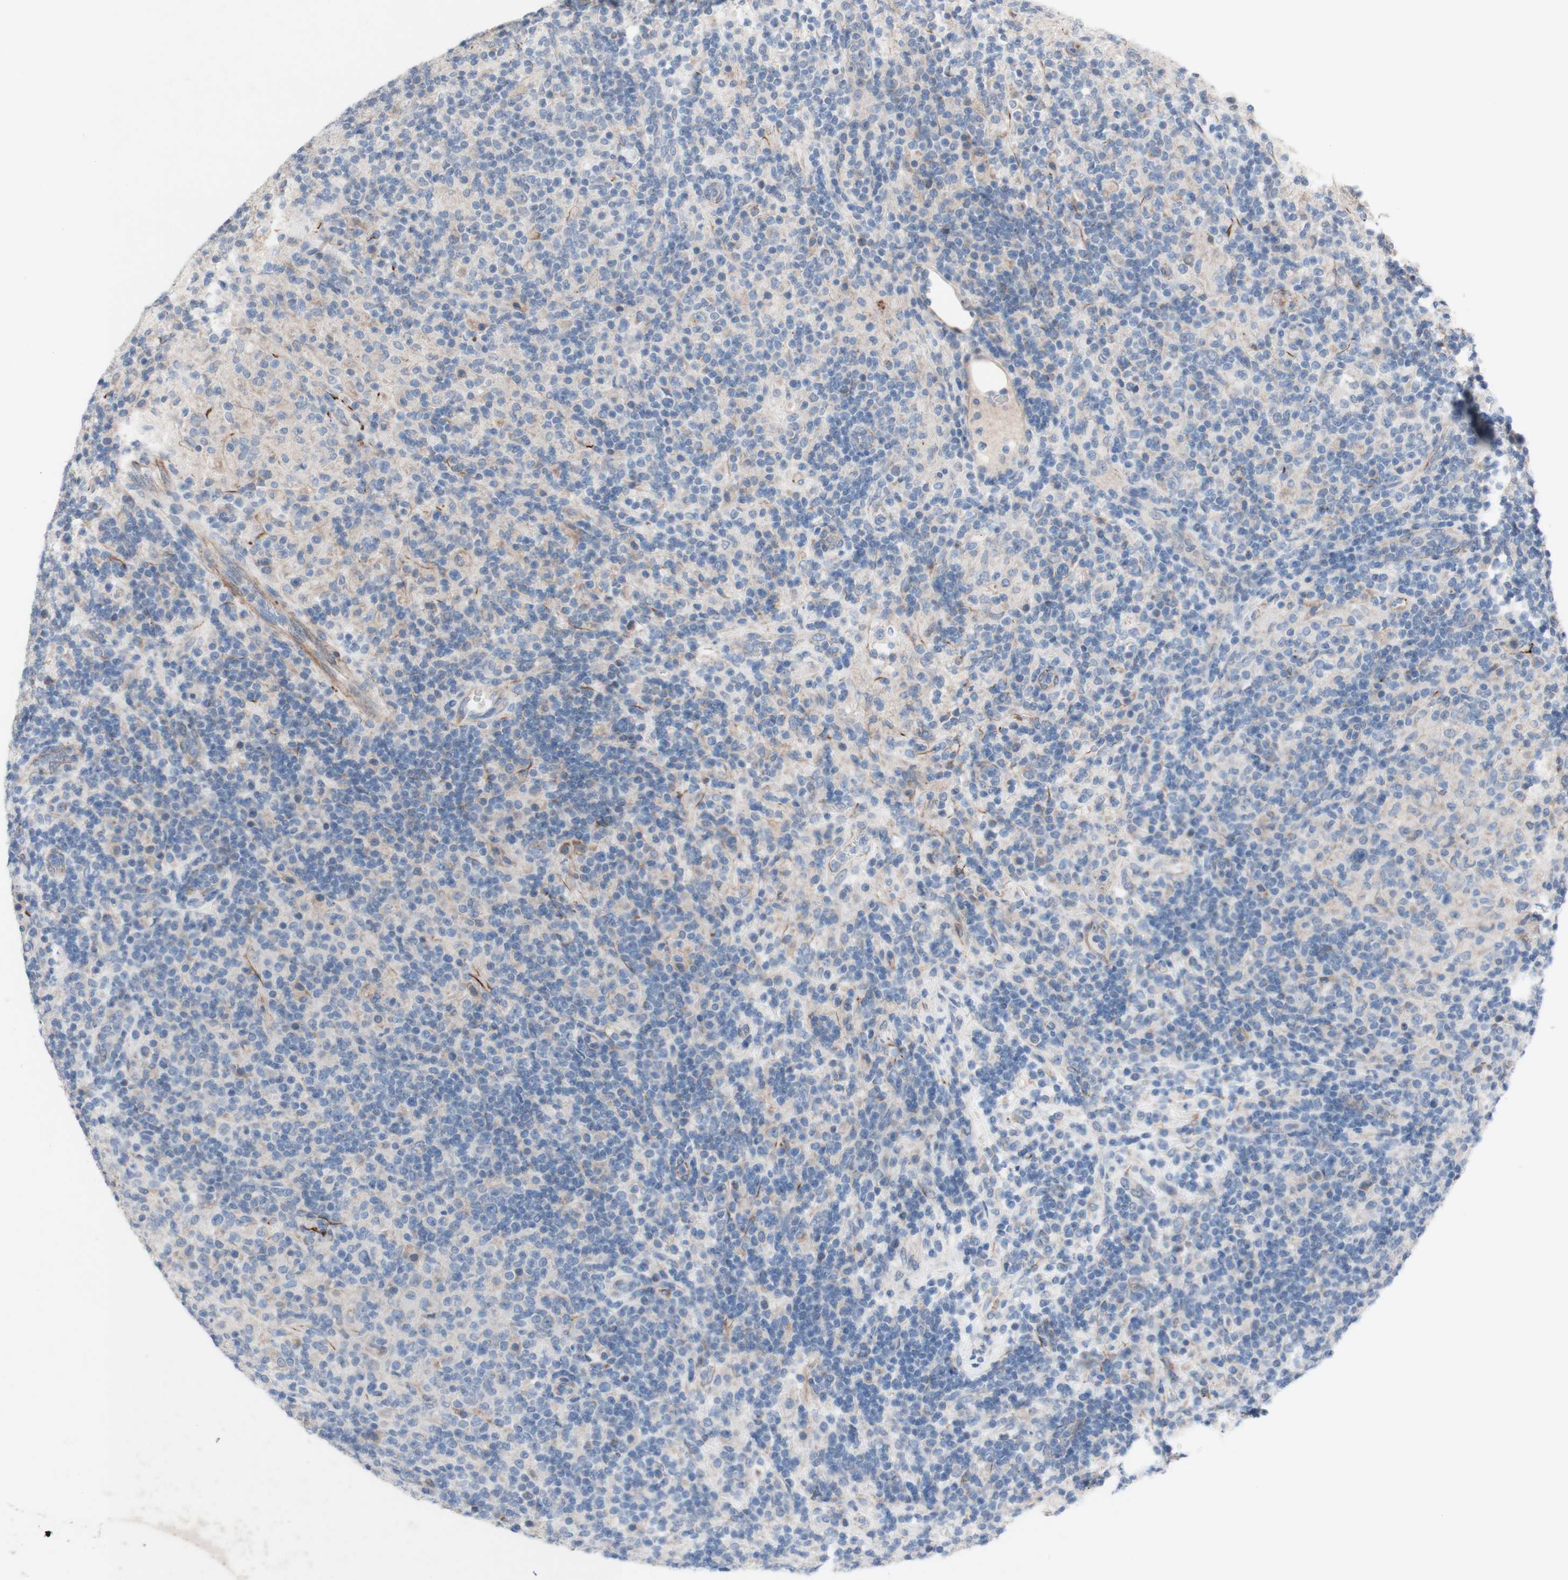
{"staining": {"intensity": "weak", "quantity": "25%-75%", "location": "cytoplasmic/membranous"}, "tissue": "lymphoma", "cell_type": "Tumor cells", "image_type": "cancer", "snomed": [{"axis": "morphology", "description": "Hodgkin's disease, NOS"}, {"axis": "topography", "description": "Lymph node"}], "caption": "Immunohistochemical staining of human Hodgkin's disease reveals low levels of weak cytoplasmic/membranous protein staining in approximately 25%-75% of tumor cells. The staining is performed using DAB brown chromogen to label protein expression. The nuclei are counter-stained blue using hematoxylin.", "gene": "AGPAT5", "patient": {"sex": "male", "age": 70}}